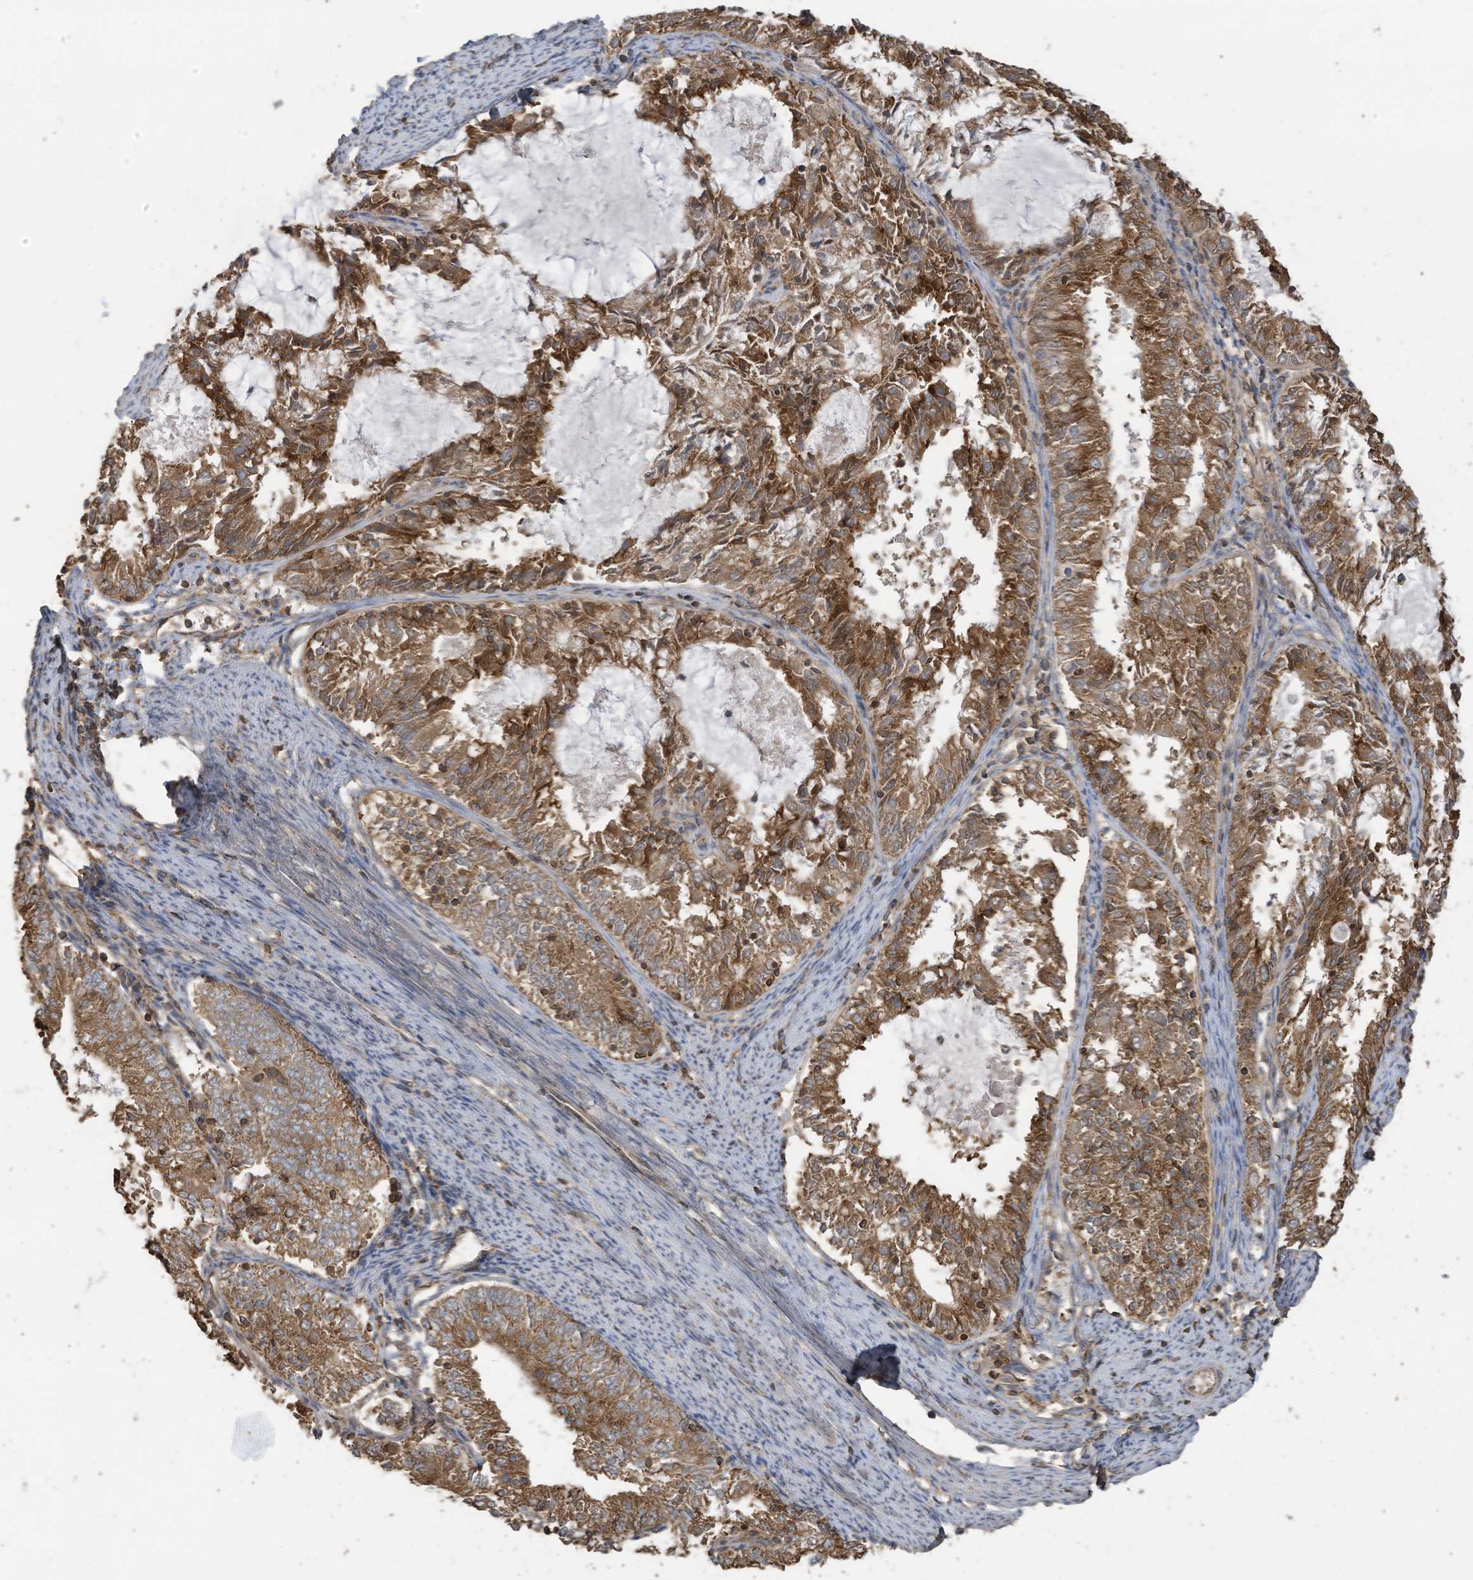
{"staining": {"intensity": "moderate", "quantity": ">75%", "location": "cytoplasmic/membranous"}, "tissue": "endometrial cancer", "cell_type": "Tumor cells", "image_type": "cancer", "snomed": [{"axis": "morphology", "description": "Adenocarcinoma, NOS"}, {"axis": "topography", "description": "Endometrium"}], "caption": "Immunohistochemistry of endometrial cancer (adenocarcinoma) reveals medium levels of moderate cytoplasmic/membranous expression in approximately >75% of tumor cells.", "gene": "COX10", "patient": {"sex": "female", "age": 57}}